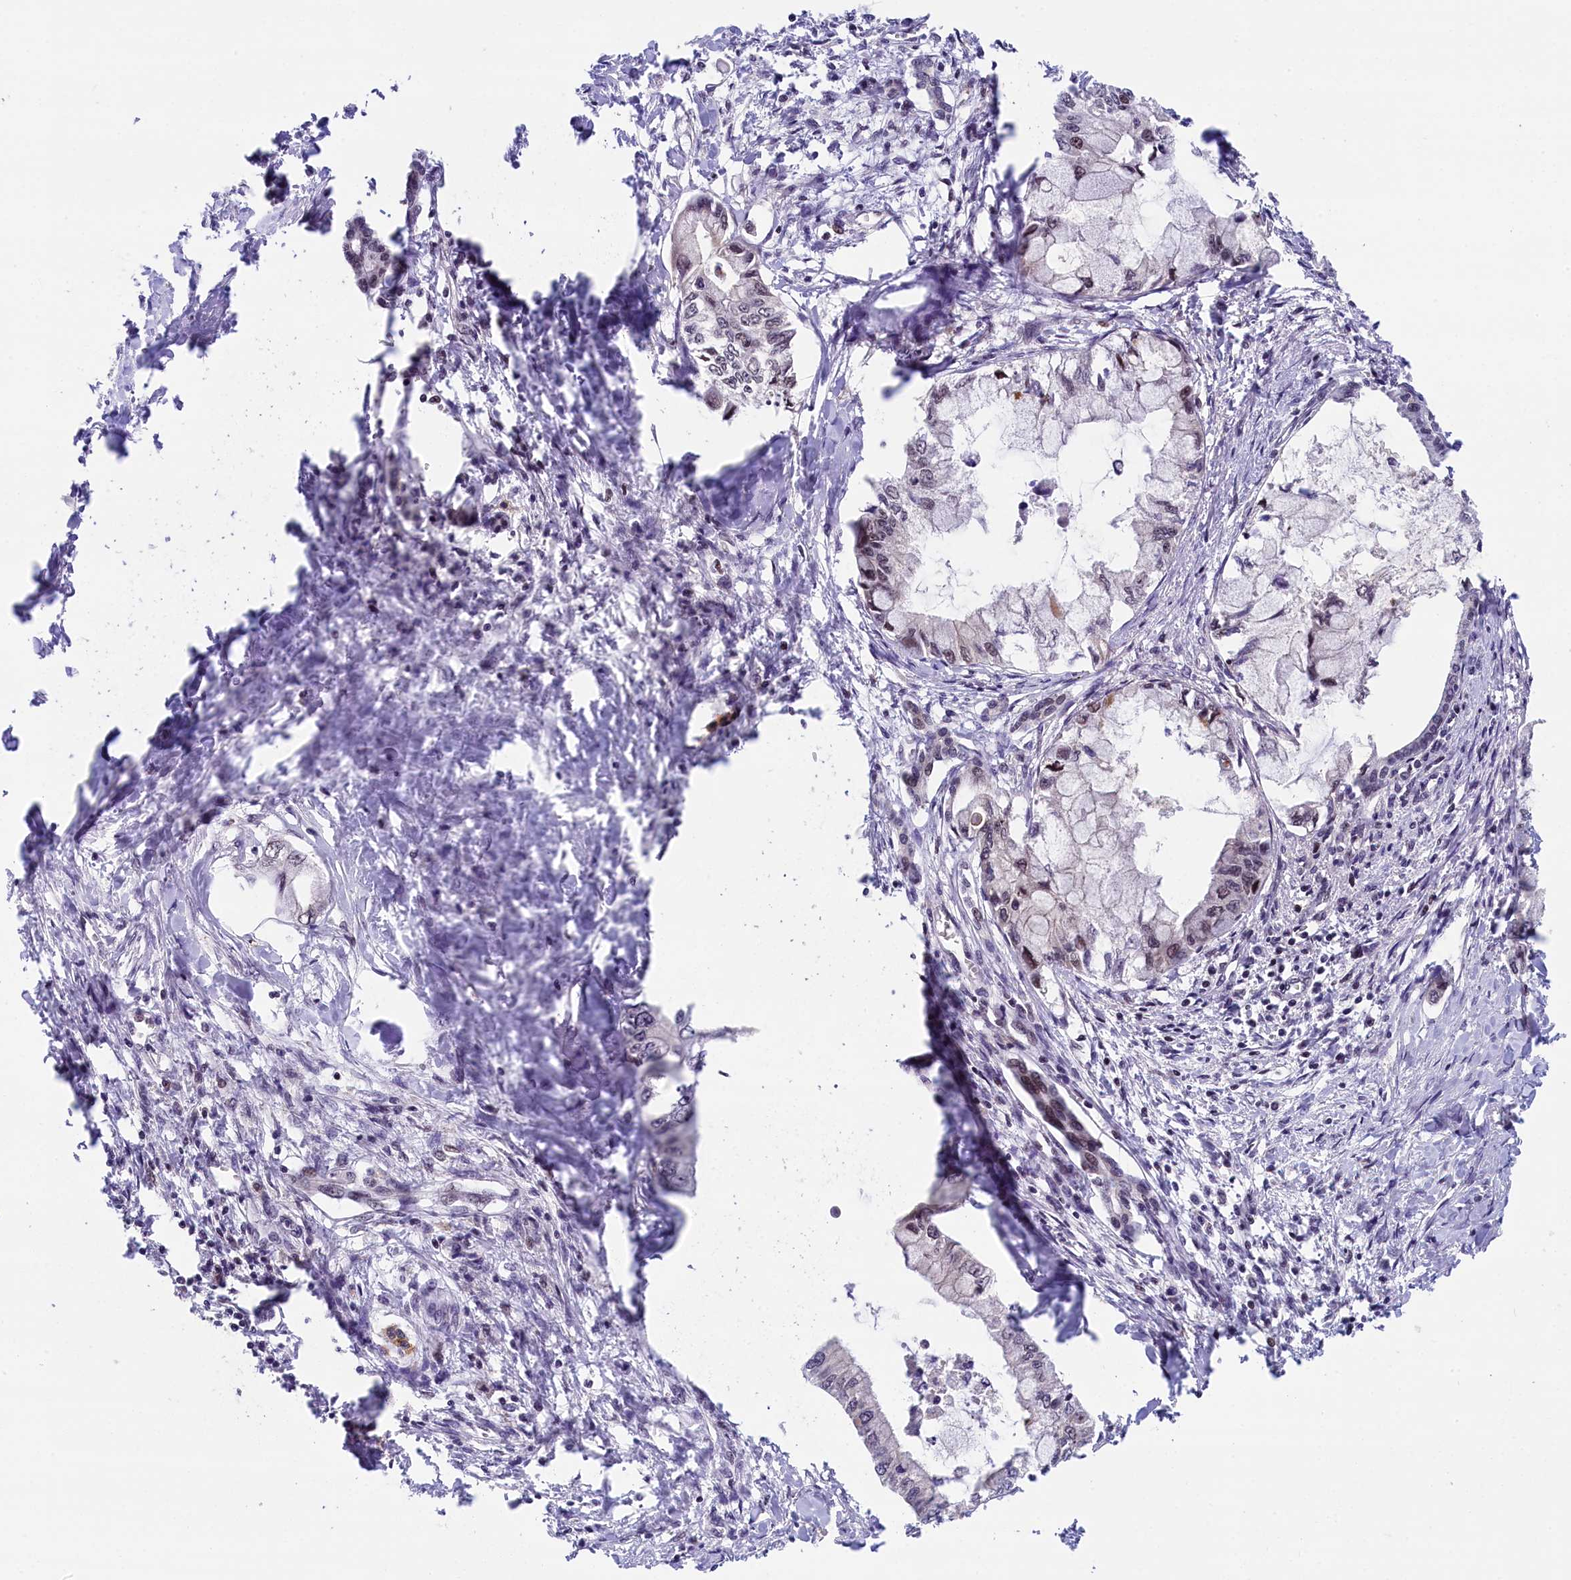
{"staining": {"intensity": "weak", "quantity": "25%-75%", "location": "nuclear"}, "tissue": "pancreatic cancer", "cell_type": "Tumor cells", "image_type": "cancer", "snomed": [{"axis": "morphology", "description": "Adenocarcinoma, NOS"}, {"axis": "topography", "description": "Pancreas"}], "caption": "Immunohistochemical staining of human adenocarcinoma (pancreatic) displays low levels of weak nuclear staining in about 25%-75% of tumor cells.", "gene": "FCHO1", "patient": {"sex": "male", "age": 48}}